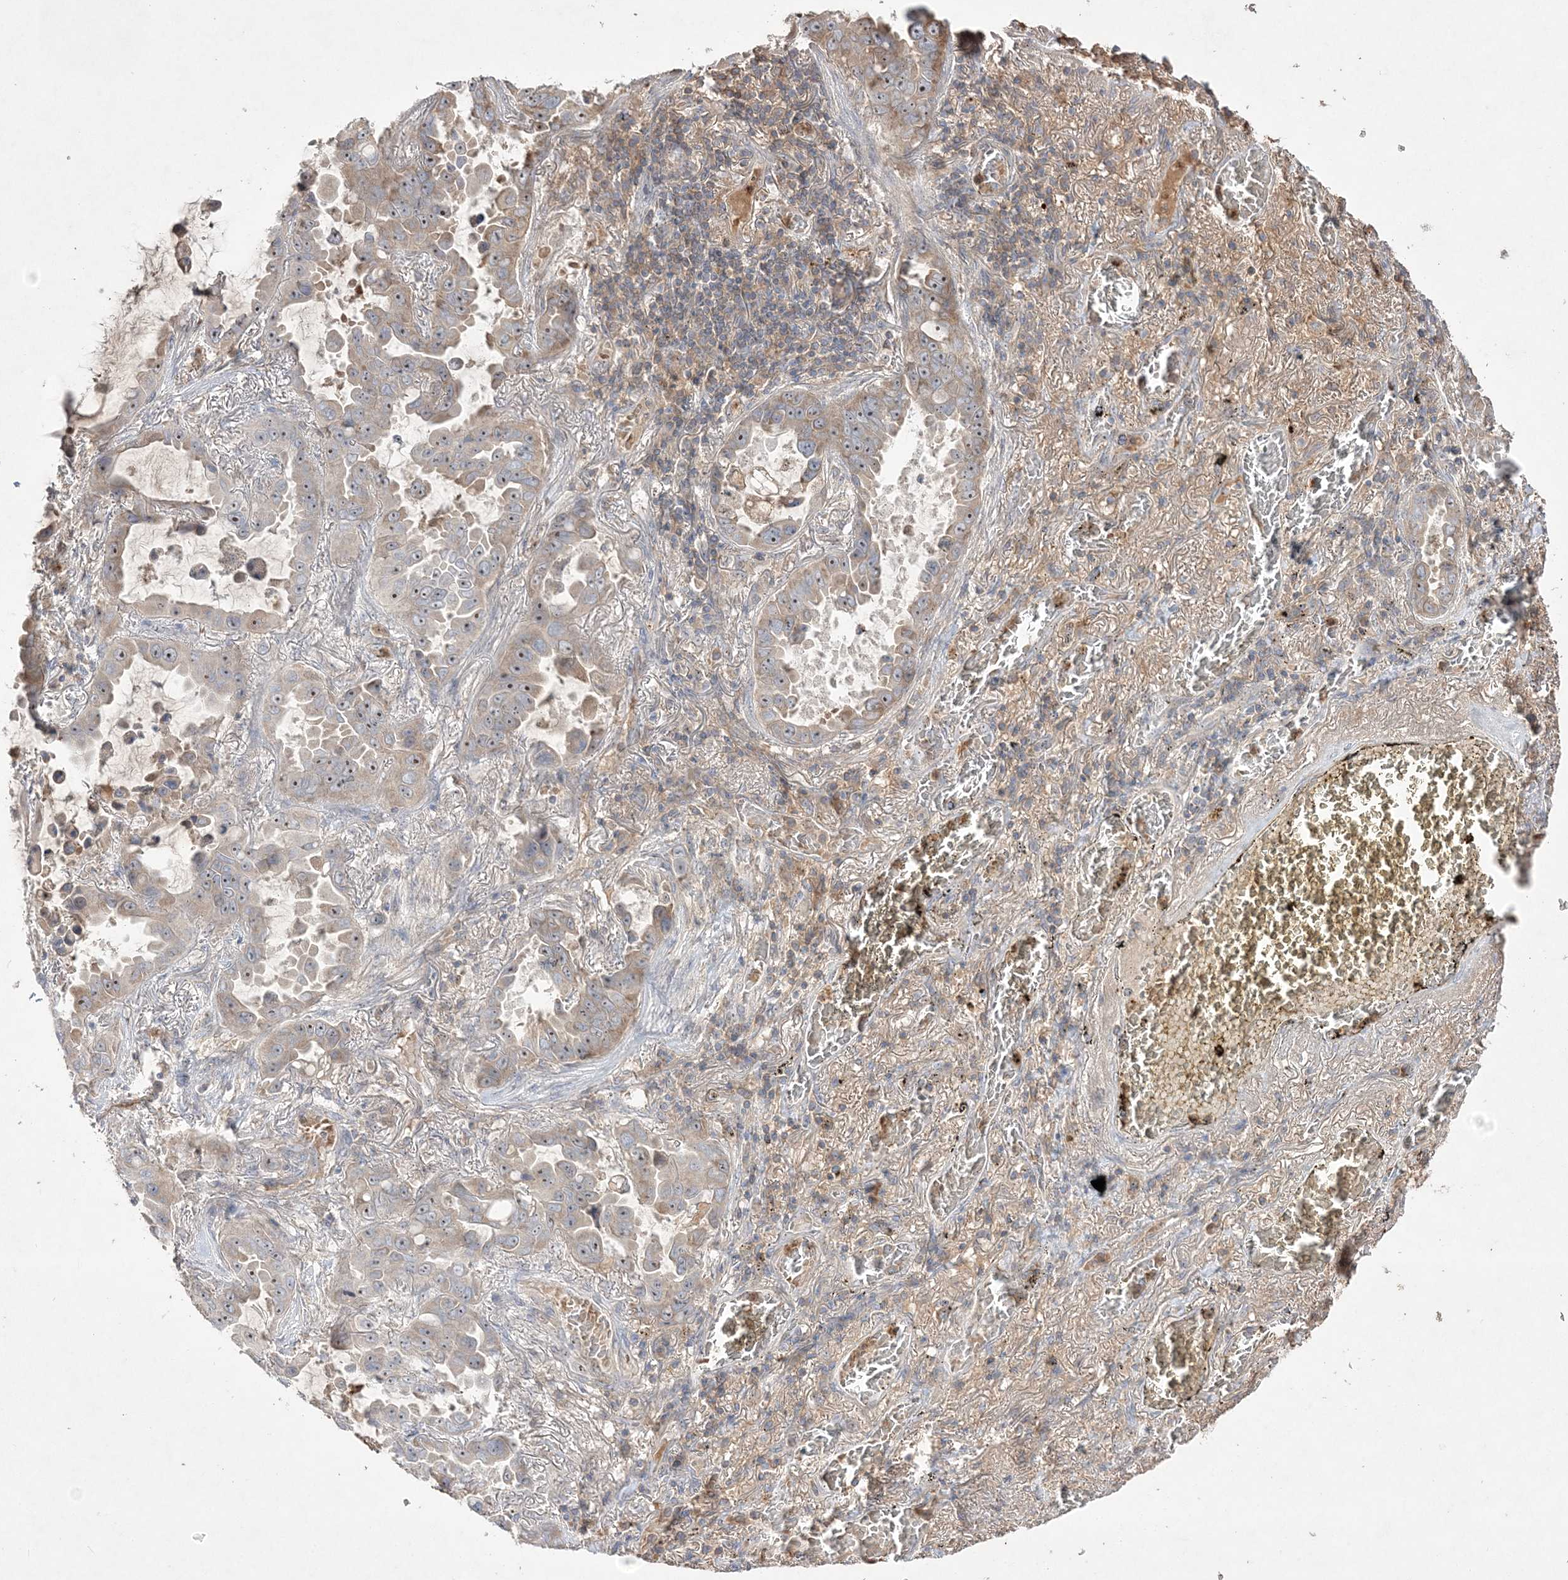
{"staining": {"intensity": "moderate", "quantity": "<25%", "location": "nuclear"}, "tissue": "lung cancer", "cell_type": "Tumor cells", "image_type": "cancer", "snomed": [{"axis": "morphology", "description": "Adenocarcinoma, NOS"}, {"axis": "topography", "description": "Lung"}], "caption": "Lung cancer (adenocarcinoma) stained with a protein marker displays moderate staining in tumor cells.", "gene": "NOP16", "patient": {"sex": "male", "age": 64}}